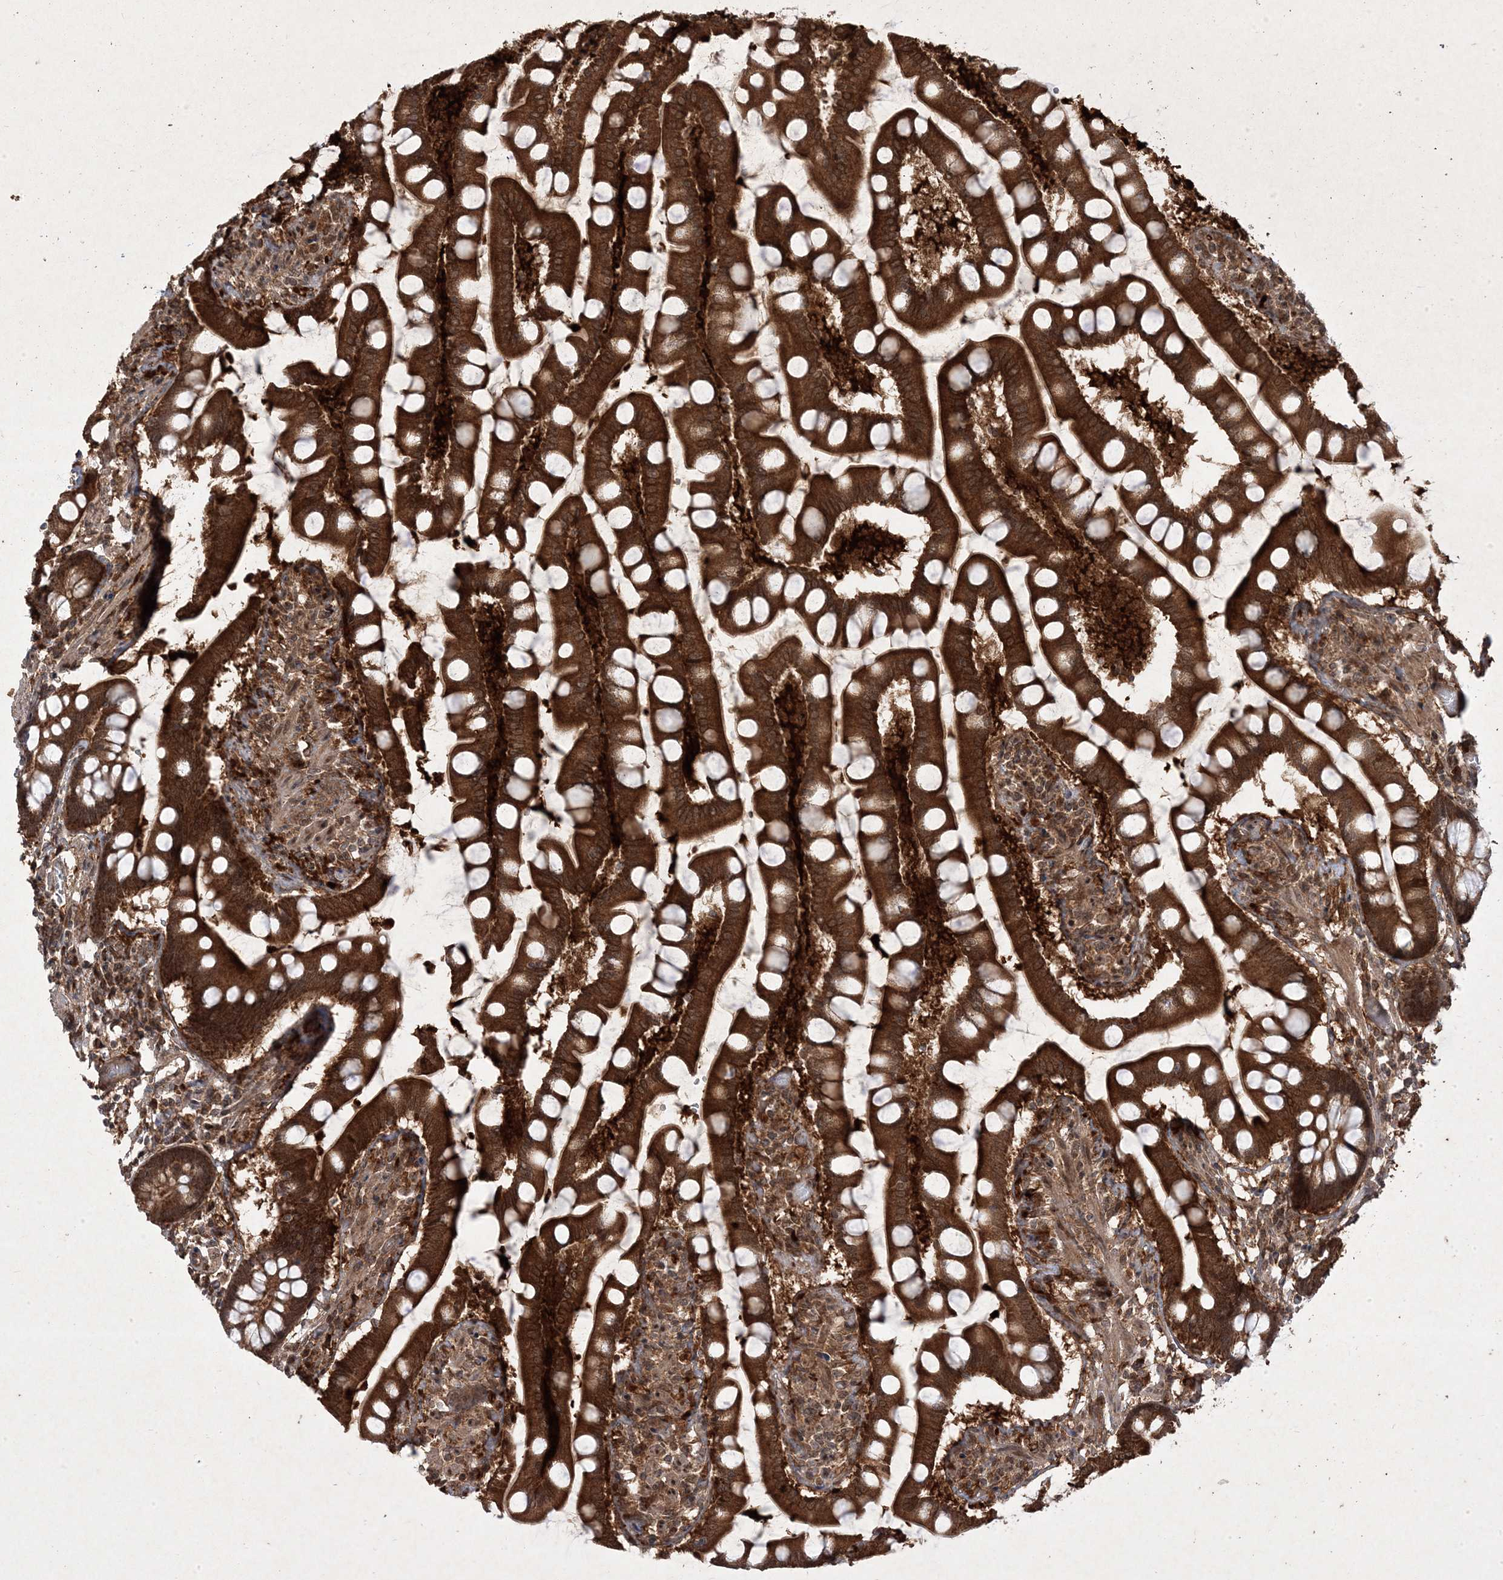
{"staining": {"intensity": "strong", "quantity": ">75%", "location": "cytoplasmic/membranous,nuclear"}, "tissue": "small intestine", "cell_type": "Glandular cells", "image_type": "normal", "snomed": [{"axis": "morphology", "description": "Normal tissue, NOS"}, {"axis": "topography", "description": "Small intestine"}], "caption": "Brown immunohistochemical staining in benign human small intestine demonstrates strong cytoplasmic/membranous,nuclear expression in about >75% of glandular cells. Nuclei are stained in blue.", "gene": "PLEKHM2", "patient": {"sex": "male", "age": 41}}